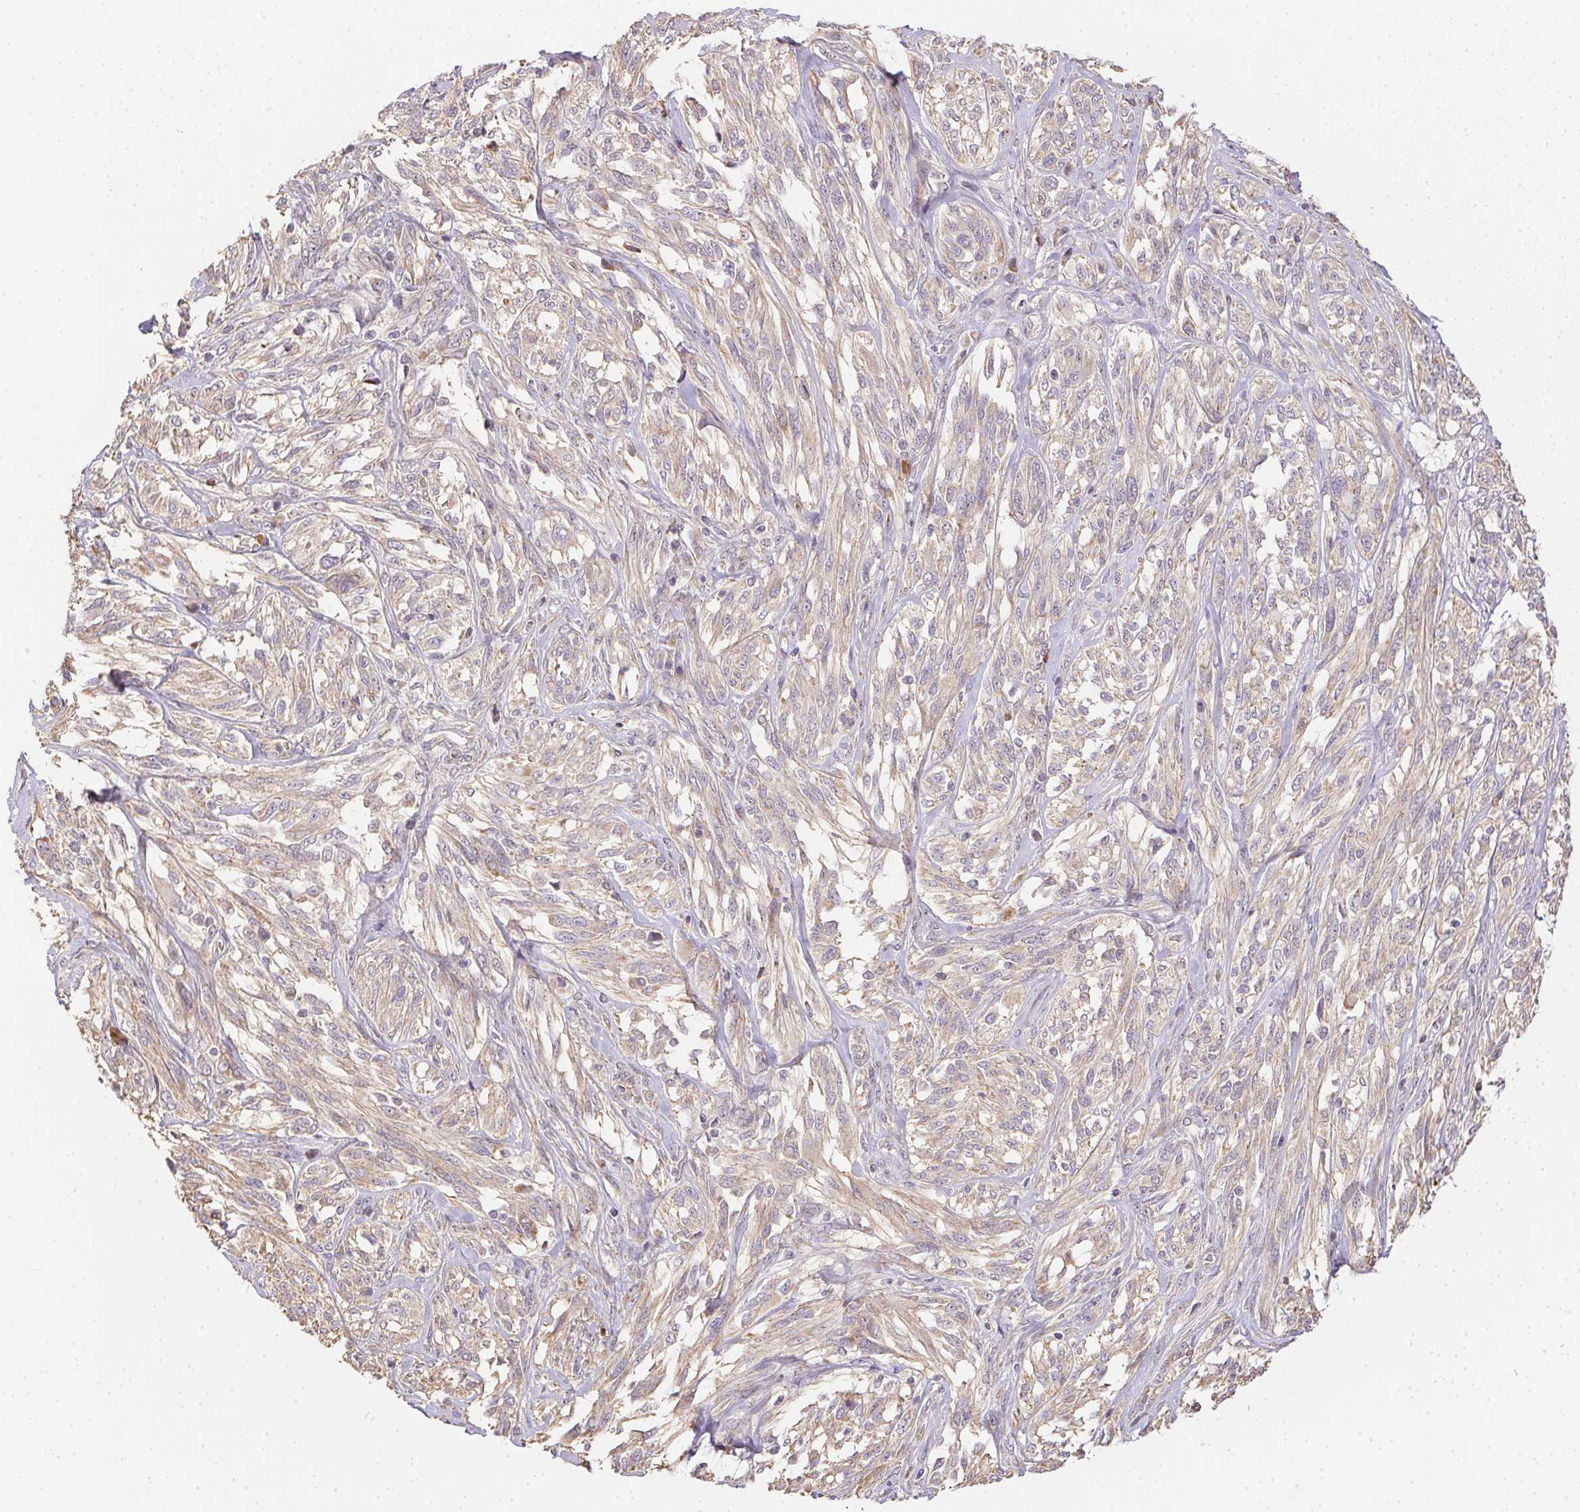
{"staining": {"intensity": "negative", "quantity": "none", "location": "none"}, "tissue": "melanoma", "cell_type": "Tumor cells", "image_type": "cancer", "snomed": [{"axis": "morphology", "description": "Malignant melanoma, NOS"}, {"axis": "topography", "description": "Skin"}], "caption": "High magnification brightfield microscopy of malignant melanoma stained with DAB (brown) and counterstained with hematoxylin (blue): tumor cells show no significant expression.", "gene": "REV3L", "patient": {"sex": "female", "age": 91}}